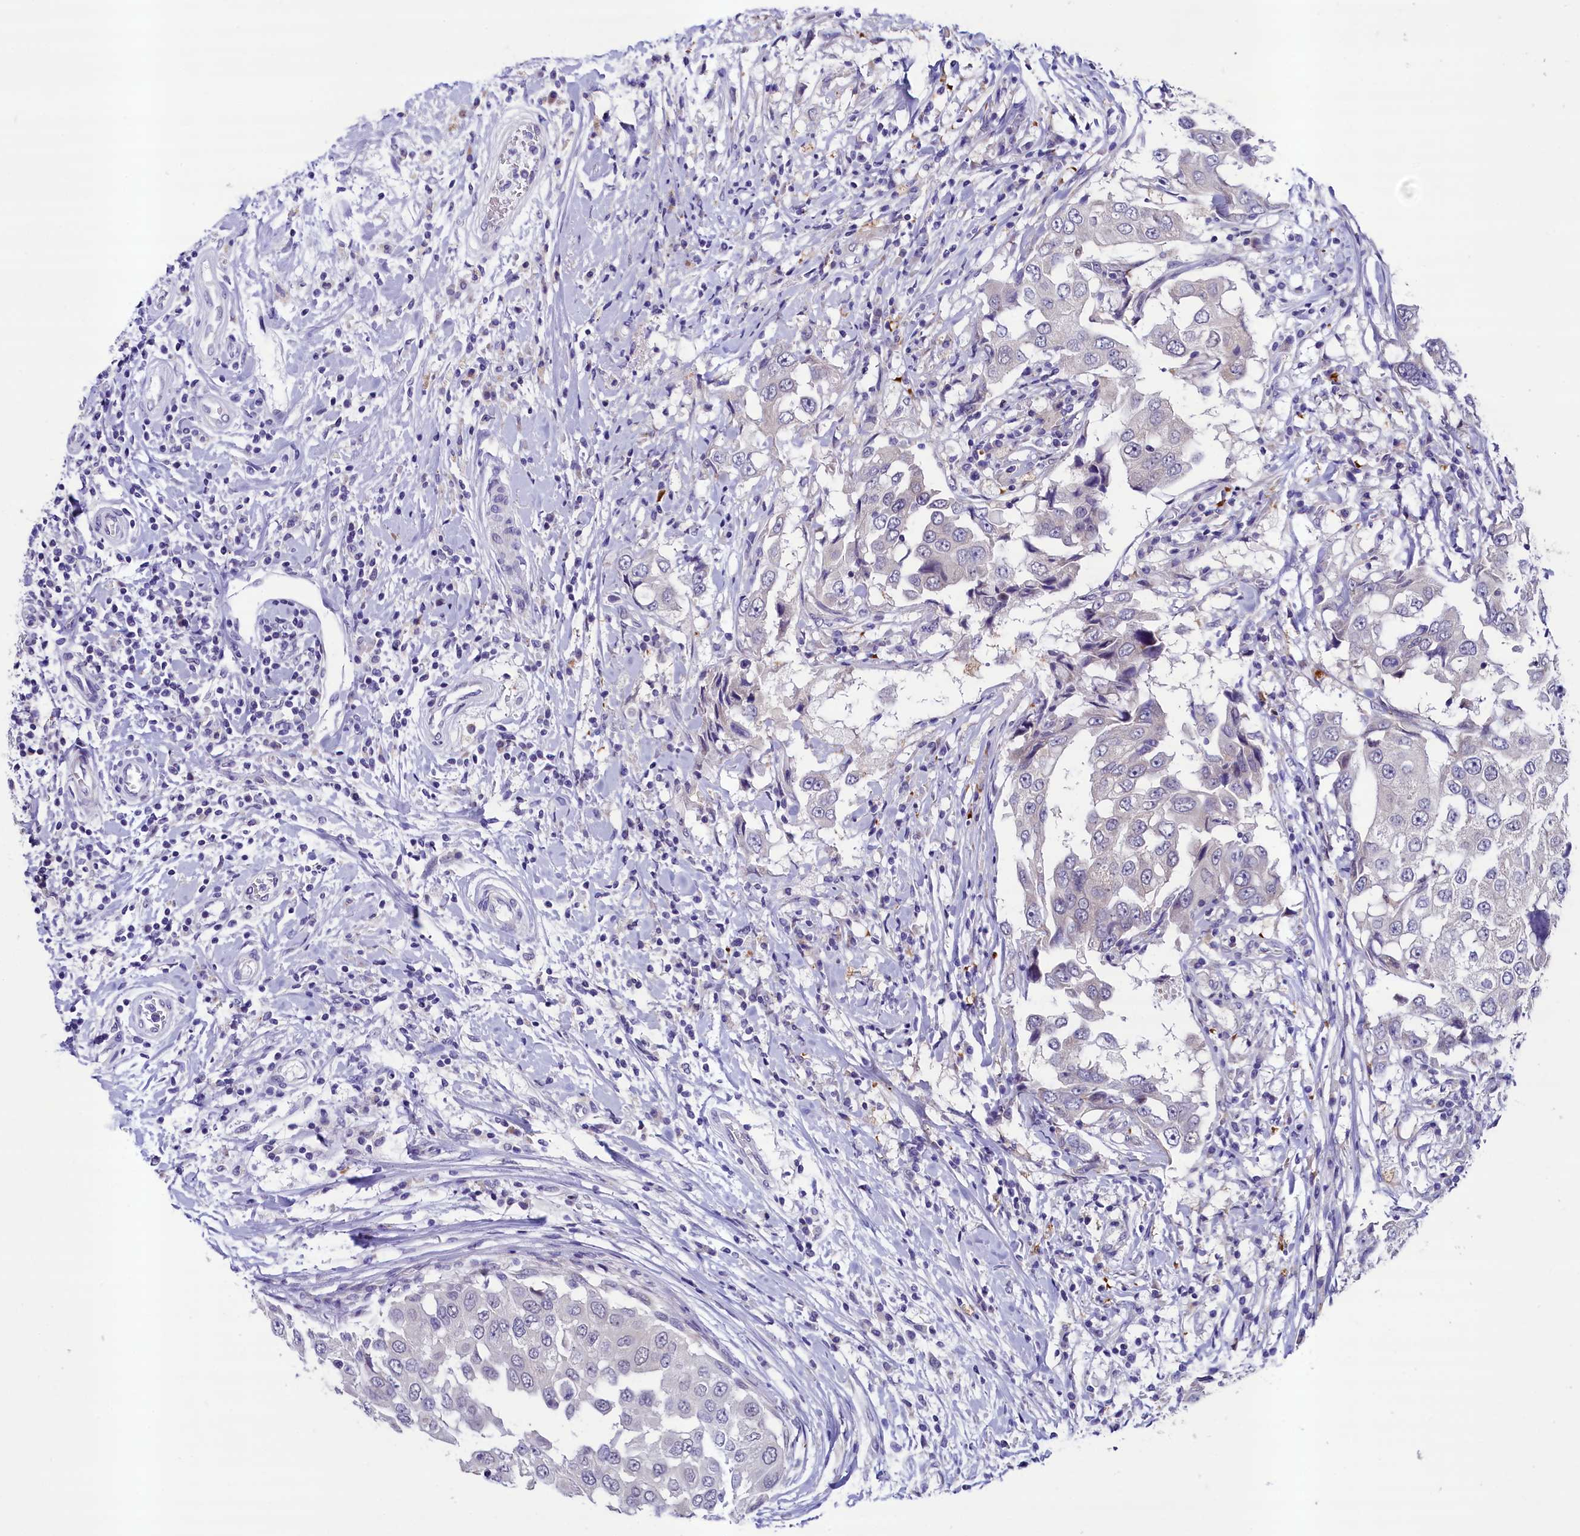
{"staining": {"intensity": "negative", "quantity": "none", "location": "none"}, "tissue": "breast cancer", "cell_type": "Tumor cells", "image_type": "cancer", "snomed": [{"axis": "morphology", "description": "Duct carcinoma"}, {"axis": "topography", "description": "Breast"}], "caption": "Immunohistochemical staining of human breast cancer shows no significant expression in tumor cells.", "gene": "SCD5", "patient": {"sex": "female", "age": 27}}